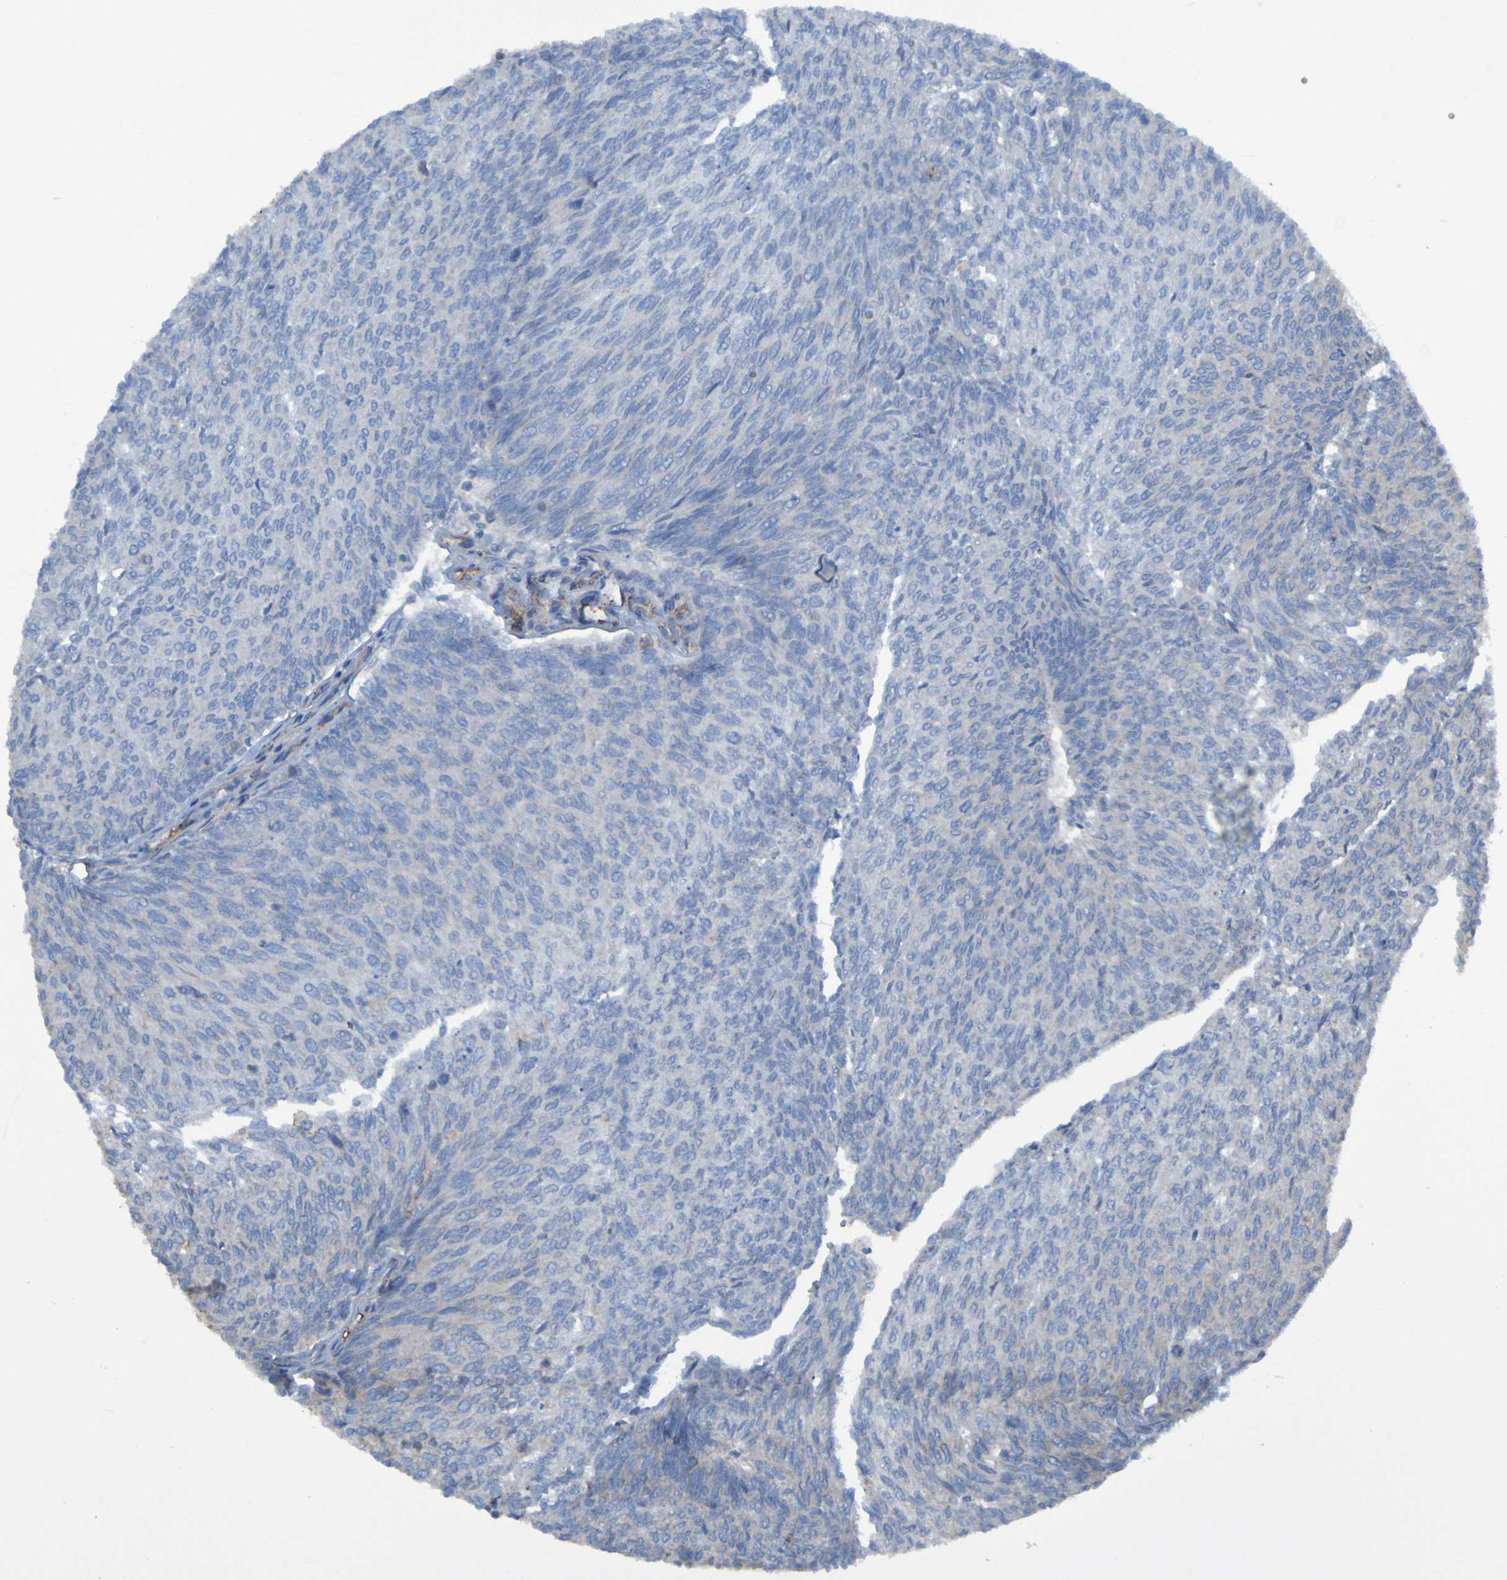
{"staining": {"intensity": "negative", "quantity": "none", "location": "none"}, "tissue": "urothelial cancer", "cell_type": "Tumor cells", "image_type": "cancer", "snomed": [{"axis": "morphology", "description": "Urothelial carcinoma, Low grade"}, {"axis": "topography", "description": "Urinary bladder"}], "caption": "Immunohistochemistry photomicrograph of urothelial cancer stained for a protein (brown), which demonstrates no expression in tumor cells.", "gene": "PDGFB", "patient": {"sex": "female", "age": 79}}